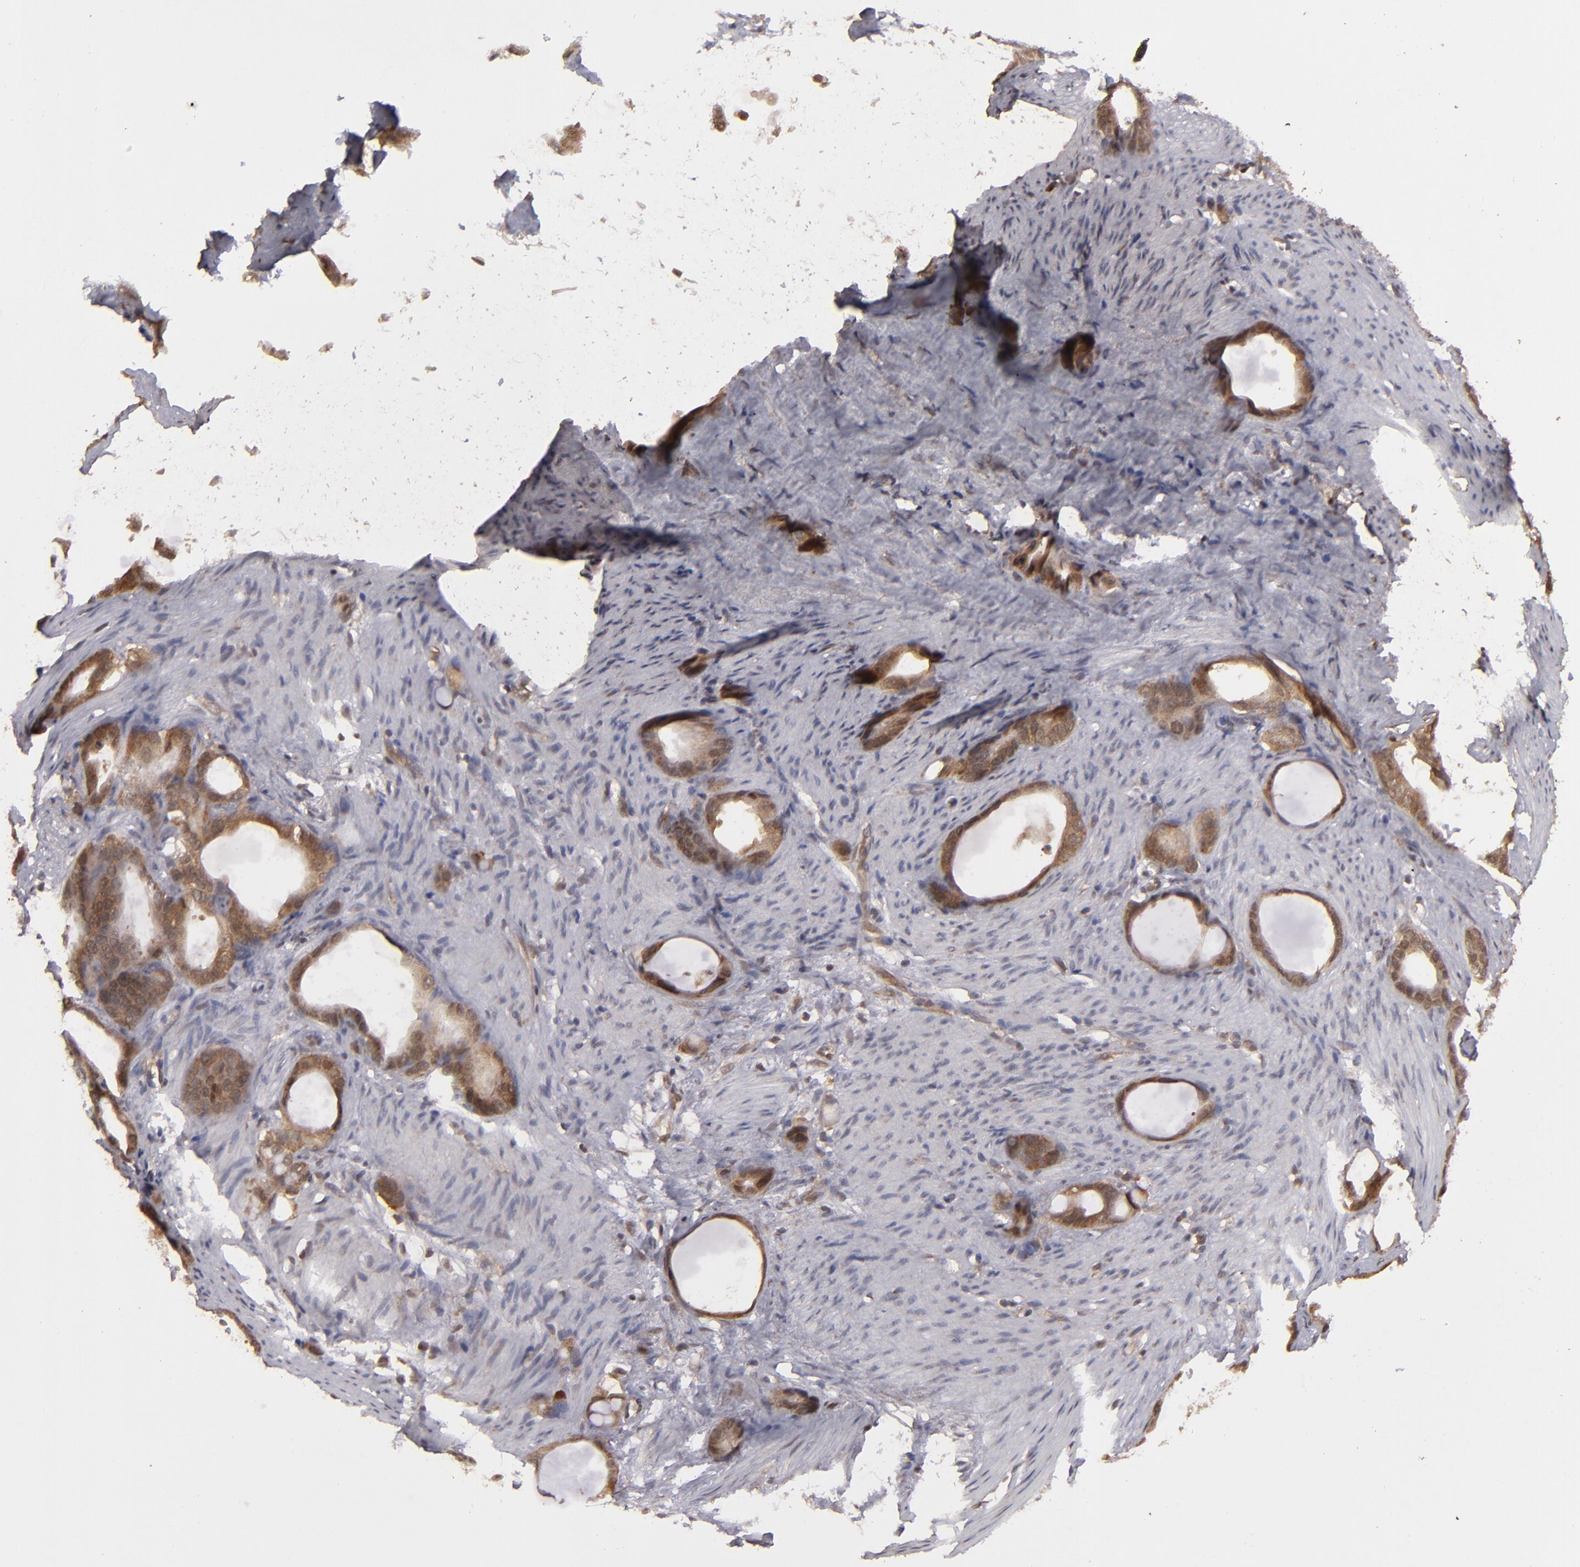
{"staining": {"intensity": "moderate", "quantity": ">75%", "location": "cytoplasmic/membranous"}, "tissue": "stomach cancer", "cell_type": "Tumor cells", "image_type": "cancer", "snomed": [{"axis": "morphology", "description": "Adenocarcinoma, NOS"}, {"axis": "topography", "description": "Stomach"}], "caption": "IHC micrograph of stomach cancer (adenocarcinoma) stained for a protein (brown), which exhibits medium levels of moderate cytoplasmic/membranous positivity in about >75% of tumor cells.", "gene": "MAPK3", "patient": {"sex": "female", "age": 75}}